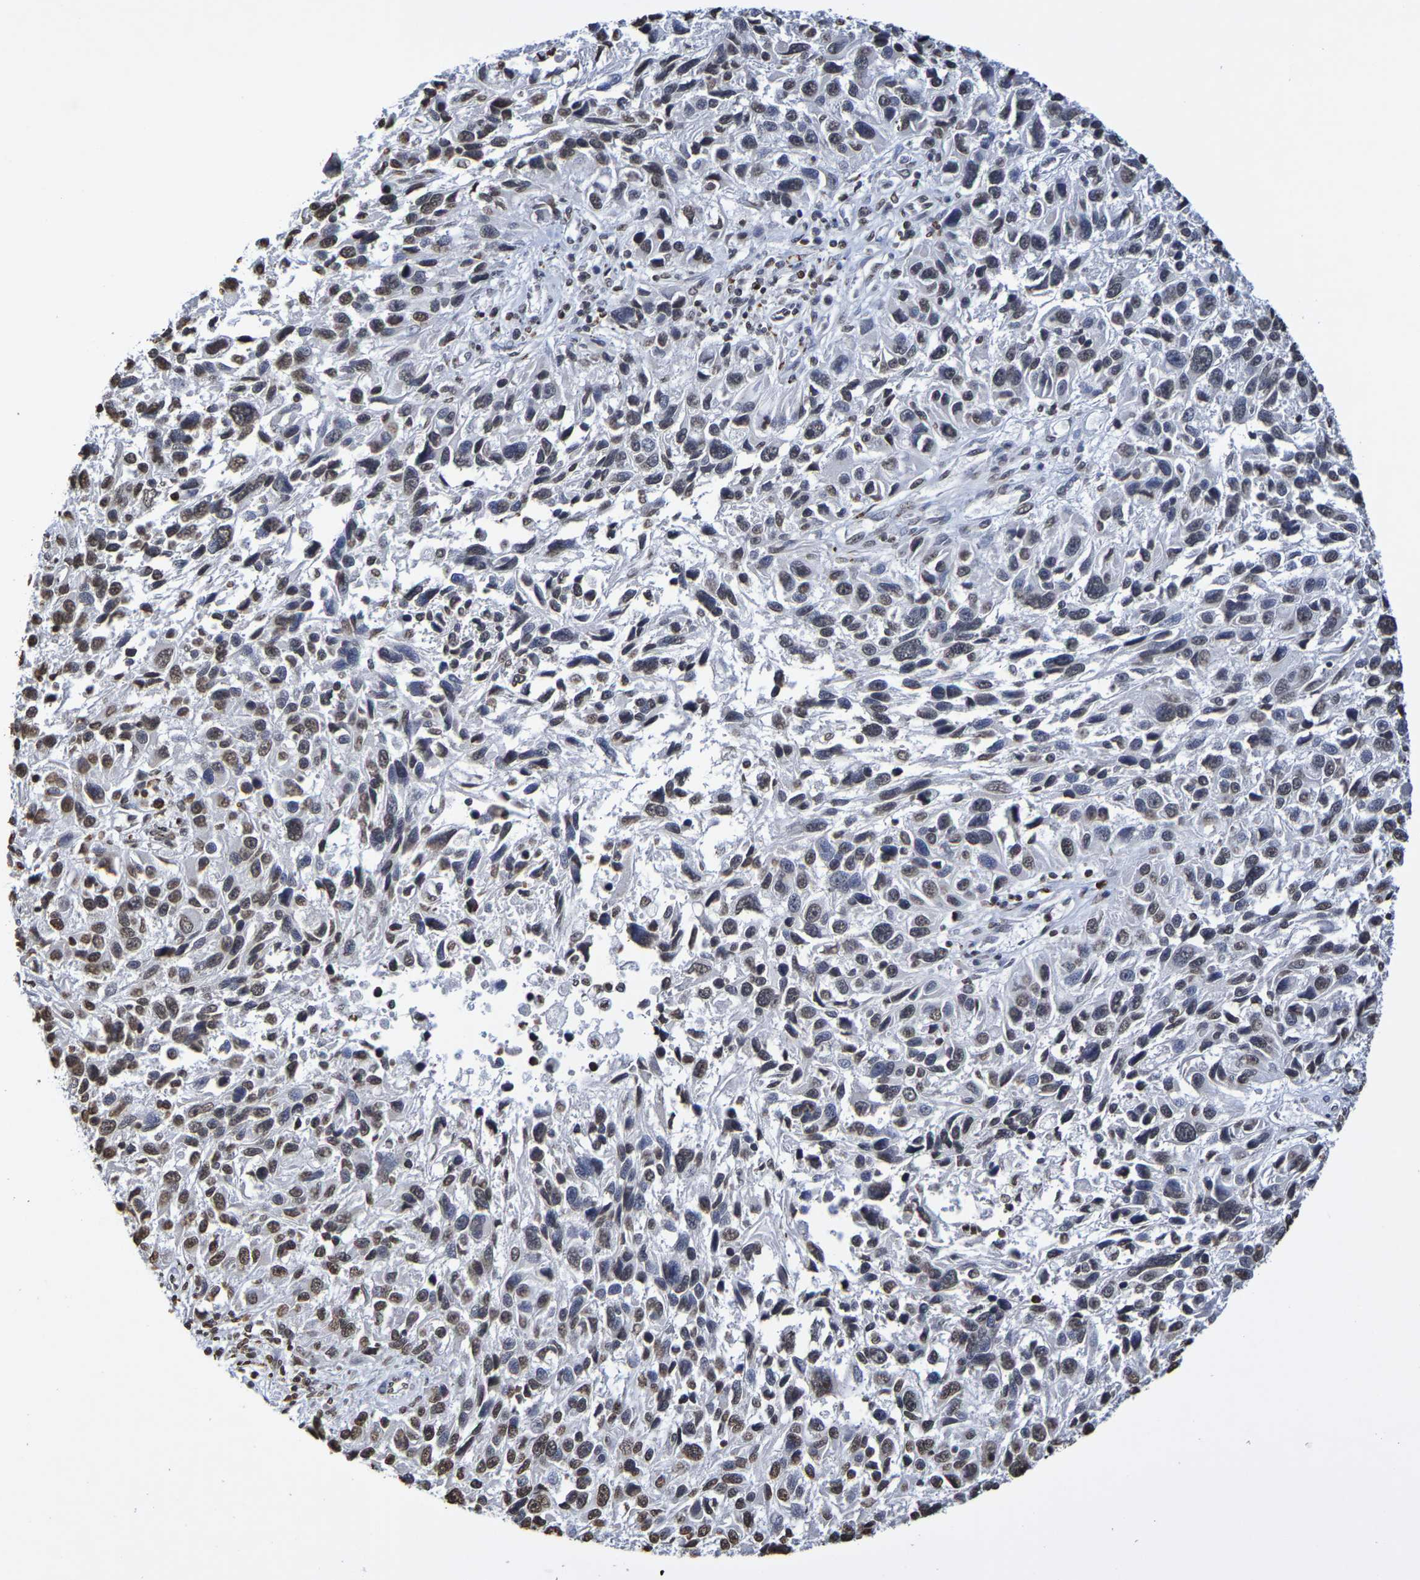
{"staining": {"intensity": "moderate", "quantity": "<25%", "location": "nuclear"}, "tissue": "melanoma", "cell_type": "Tumor cells", "image_type": "cancer", "snomed": [{"axis": "morphology", "description": "Malignant melanoma, NOS"}, {"axis": "topography", "description": "Skin"}], "caption": "An immunohistochemistry (IHC) photomicrograph of tumor tissue is shown. Protein staining in brown labels moderate nuclear positivity in melanoma within tumor cells.", "gene": "ATF4", "patient": {"sex": "male", "age": 53}}